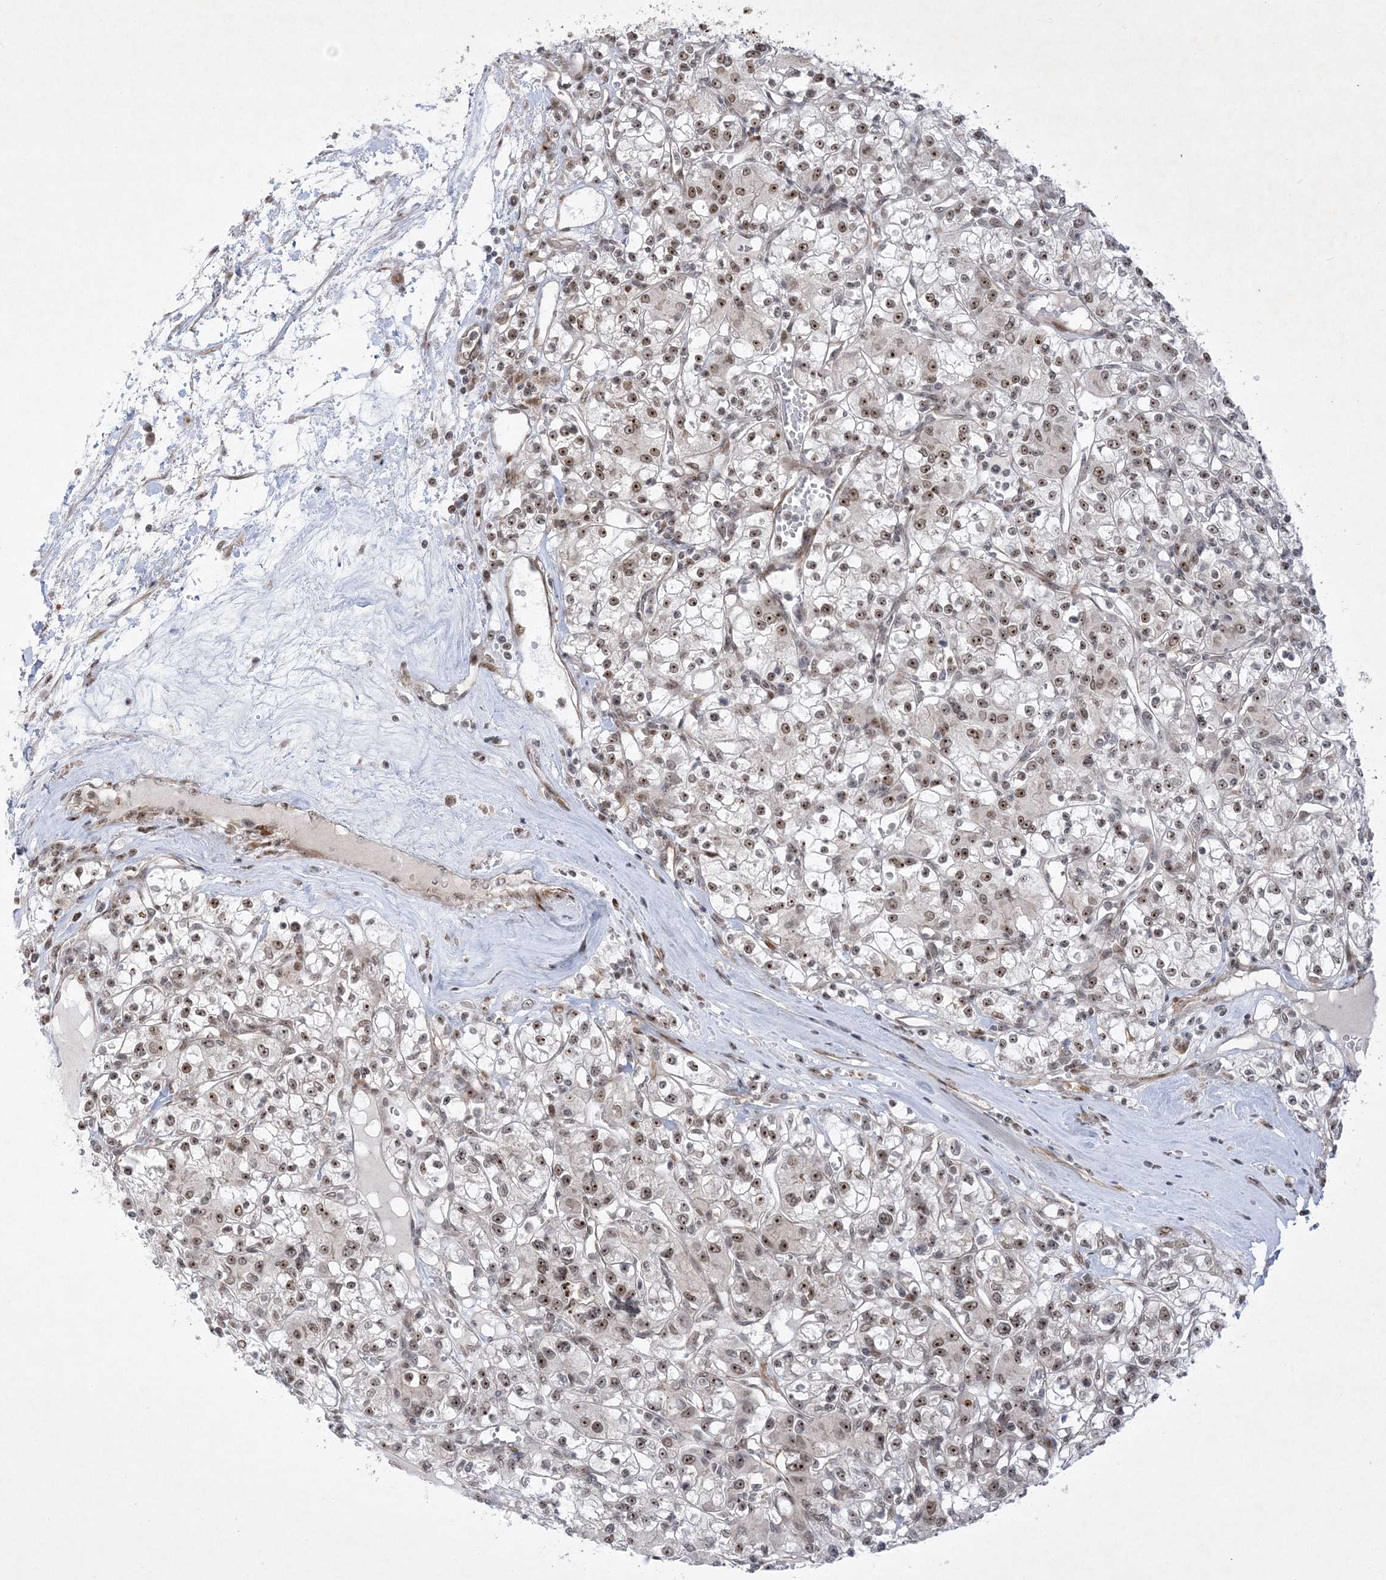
{"staining": {"intensity": "moderate", "quantity": "25%-75%", "location": "nuclear"}, "tissue": "renal cancer", "cell_type": "Tumor cells", "image_type": "cancer", "snomed": [{"axis": "morphology", "description": "Adenocarcinoma, NOS"}, {"axis": "topography", "description": "Kidney"}], "caption": "Human adenocarcinoma (renal) stained for a protein (brown) reveals moderate nuclear positive positivity in approximately 25%-75% of tumor cells.", "gene": "NPM3", "patient": {"sex": "female", "age": 59}}